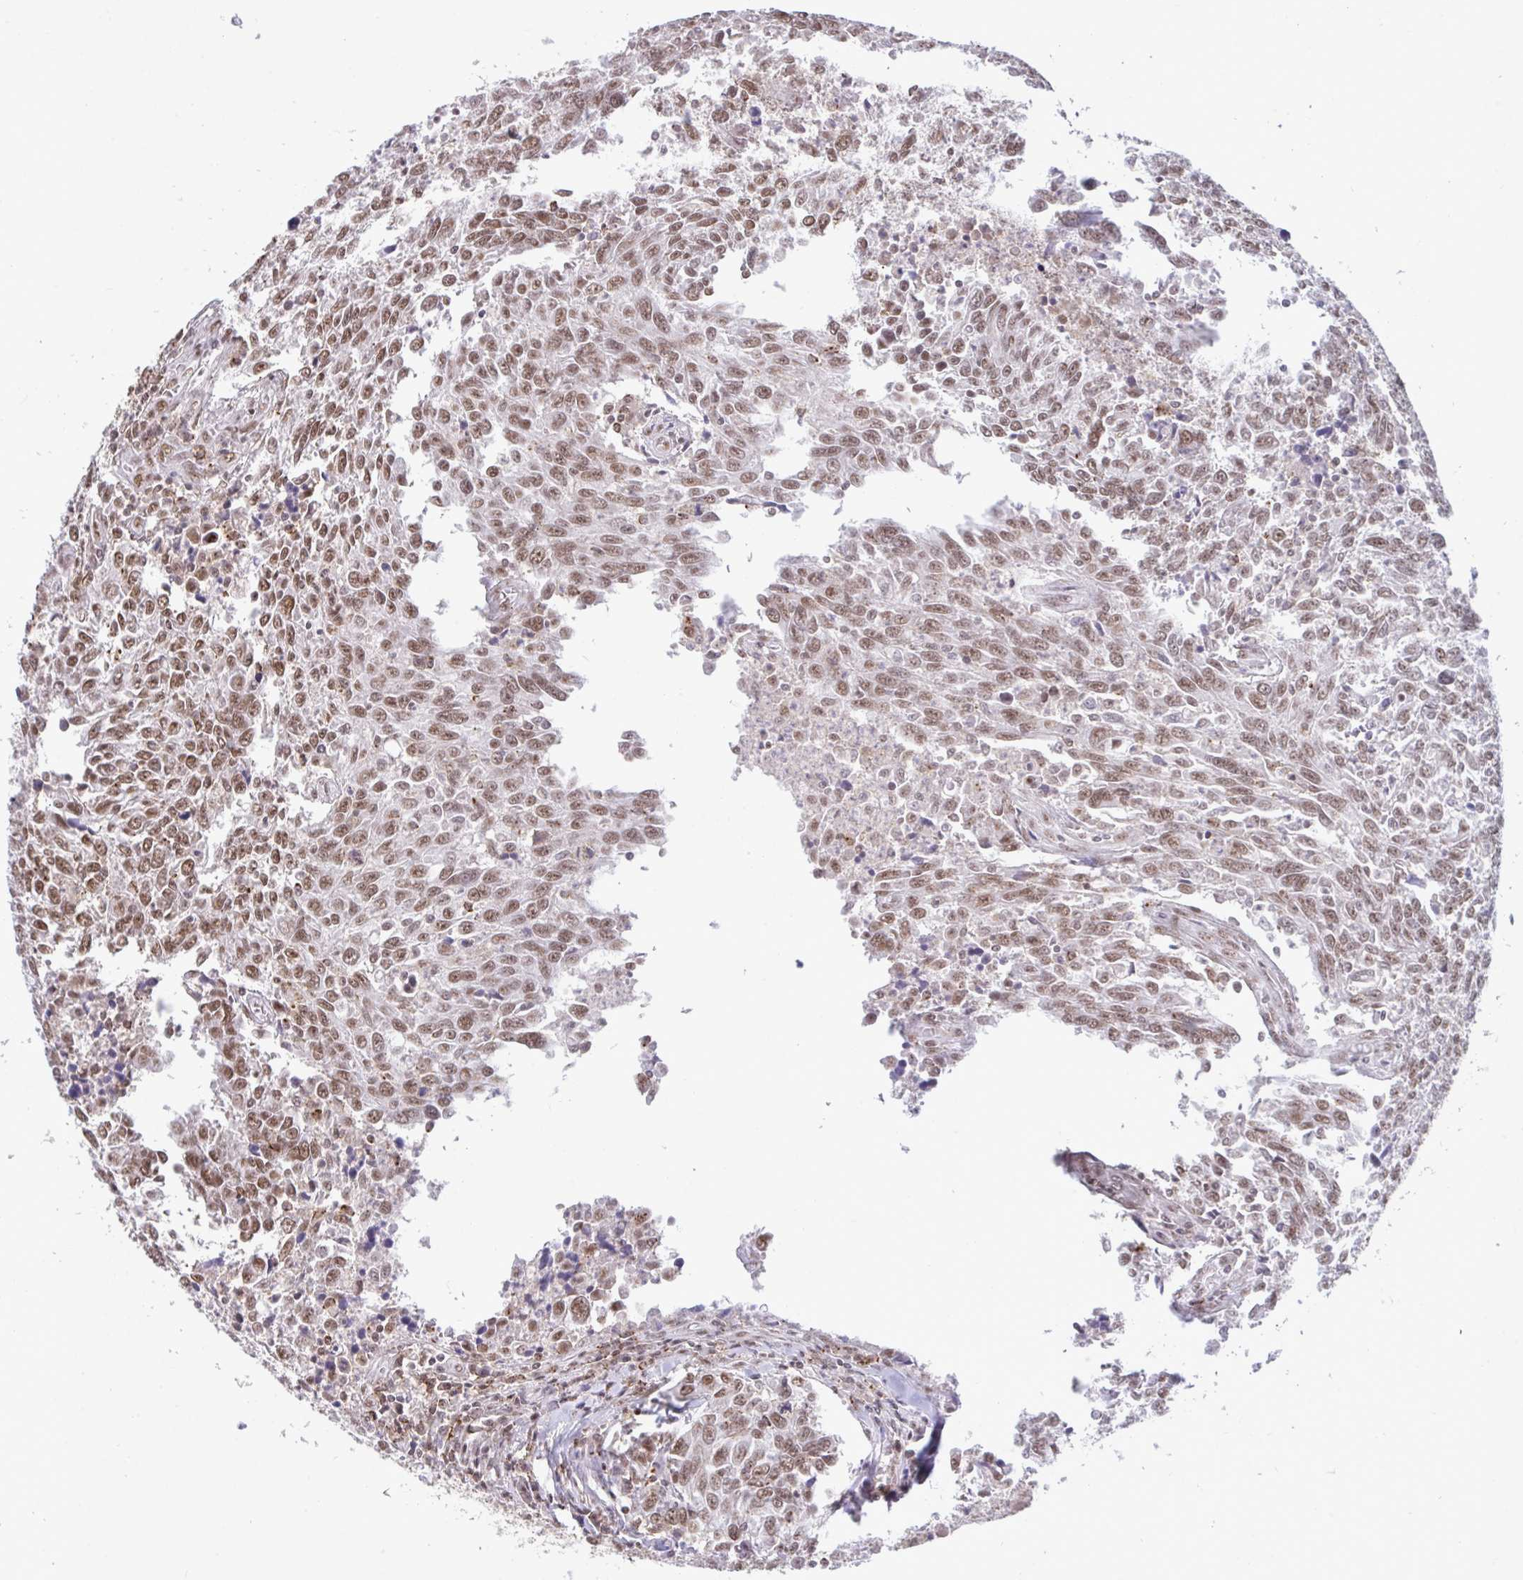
{"staining": {"intensity": "moderate", "quantity": ">75%", "location": "nuclear"}, "tissue": "breast cancer", "cell_type": "Tumor cells", "image_type": "cancer", "snomed": [{"axis": "morphology", "description": "Duct carcinoma"}, {"axis": "topography", "description": "Breast"}], "caption": "A histopathology image showing moderate nuclear staining in approximately >75% of tumor cells in intraductal carcinoma (breast), as visualized by brown immunohistochemical staining.", "gene": "PUF60", "patient": {"sex": "female", "age": 50}}